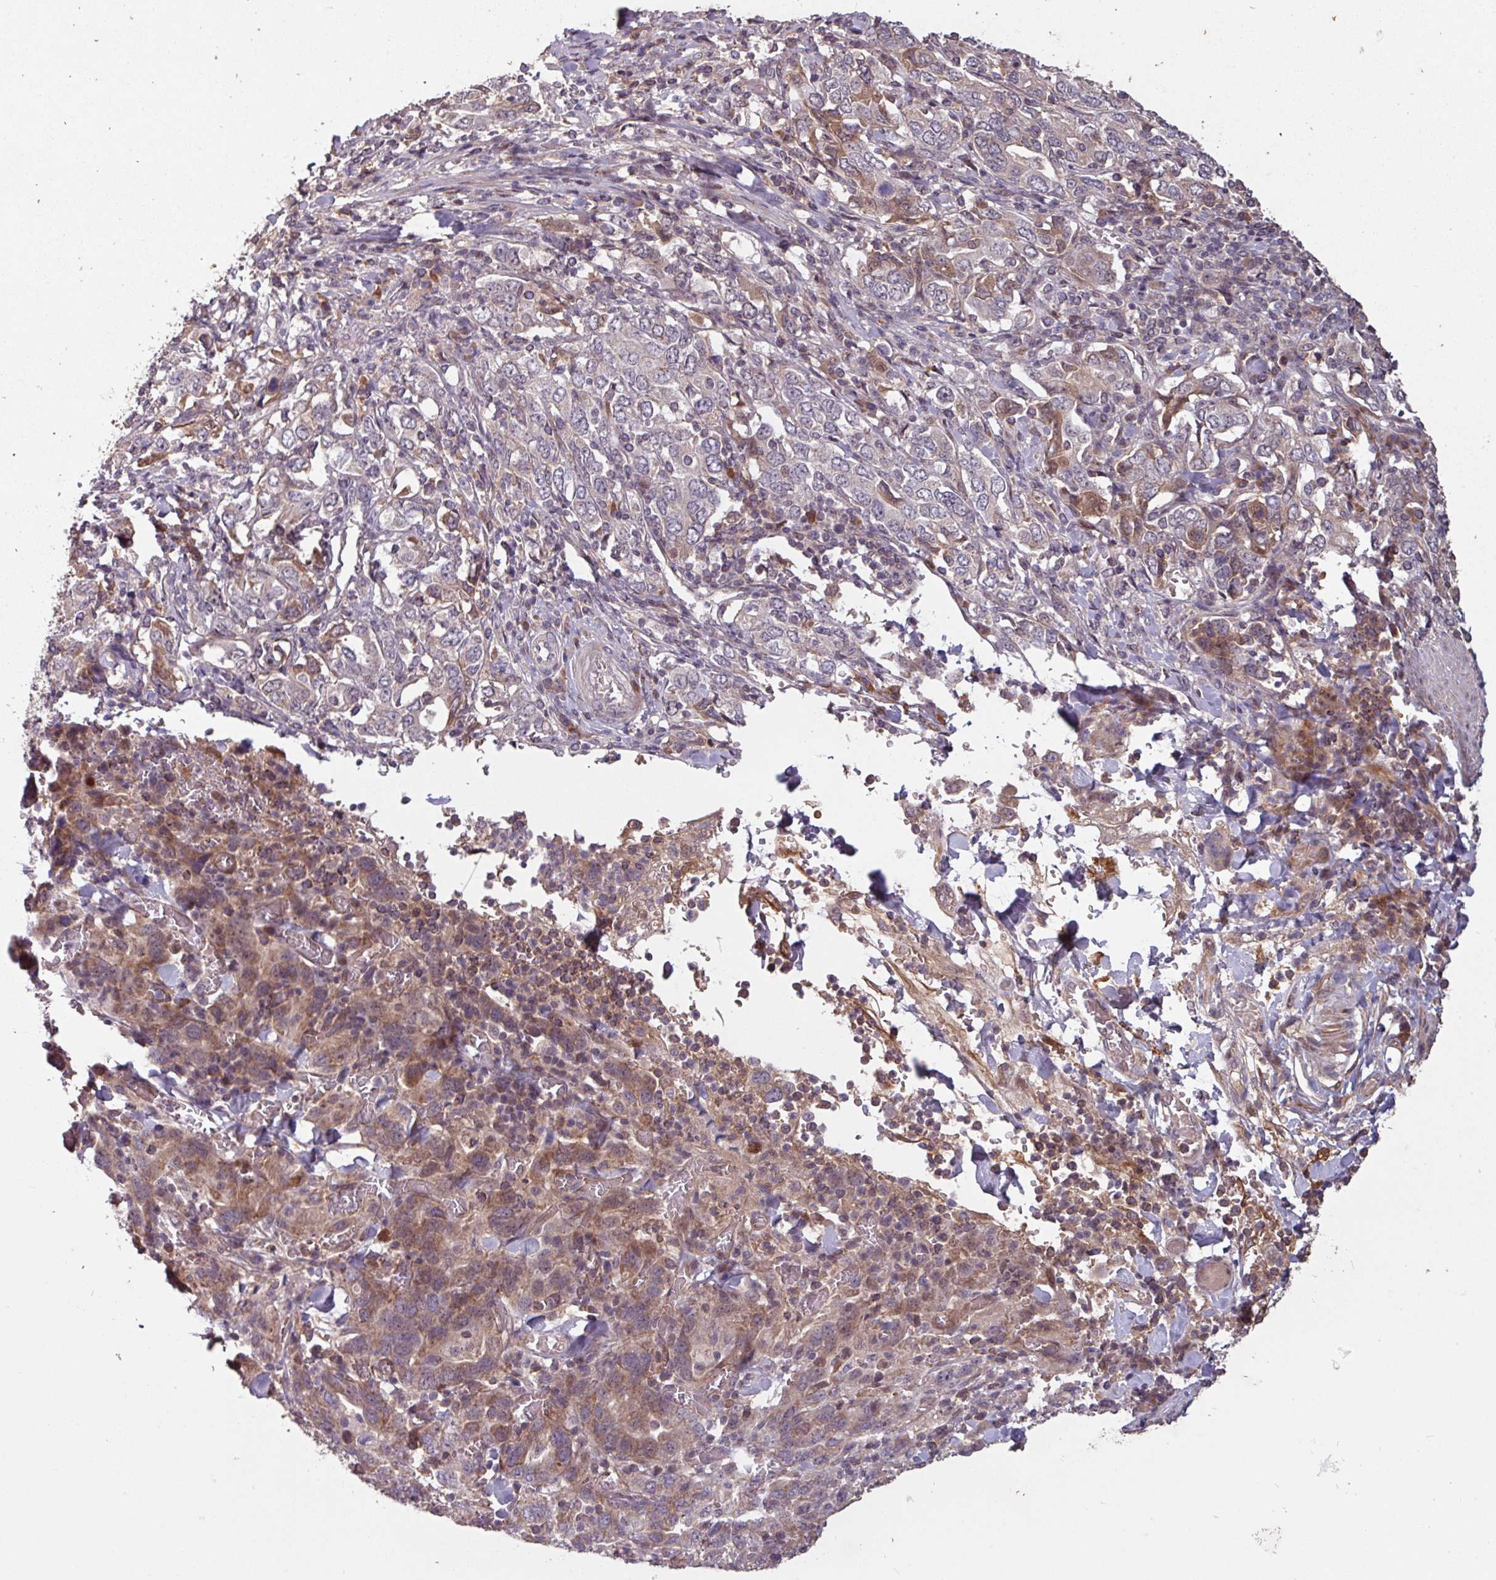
{"staining": {"intensity": "weak", "quantity": ">75%", "location": "cytoplasmic/membranous,nuclear"}, "tissue": "stomach cancer", "cell_type": "Tumor cells", "image_type": "cancer", "snomed": [{"axis": "morphology", "description": "Adenocarcinoma, NOS"}, {"axis": "topography", "description": "Stomach, upper"}, {"axis": "topography", "description": "Stomach"}], "caption": "Stomach cancer (adenocarcinoma) stained with a protein marker demonstrates weak staining in tumor cells.", "gene": "TMEM88", "patient": {"sex": "male", "age": 62}}